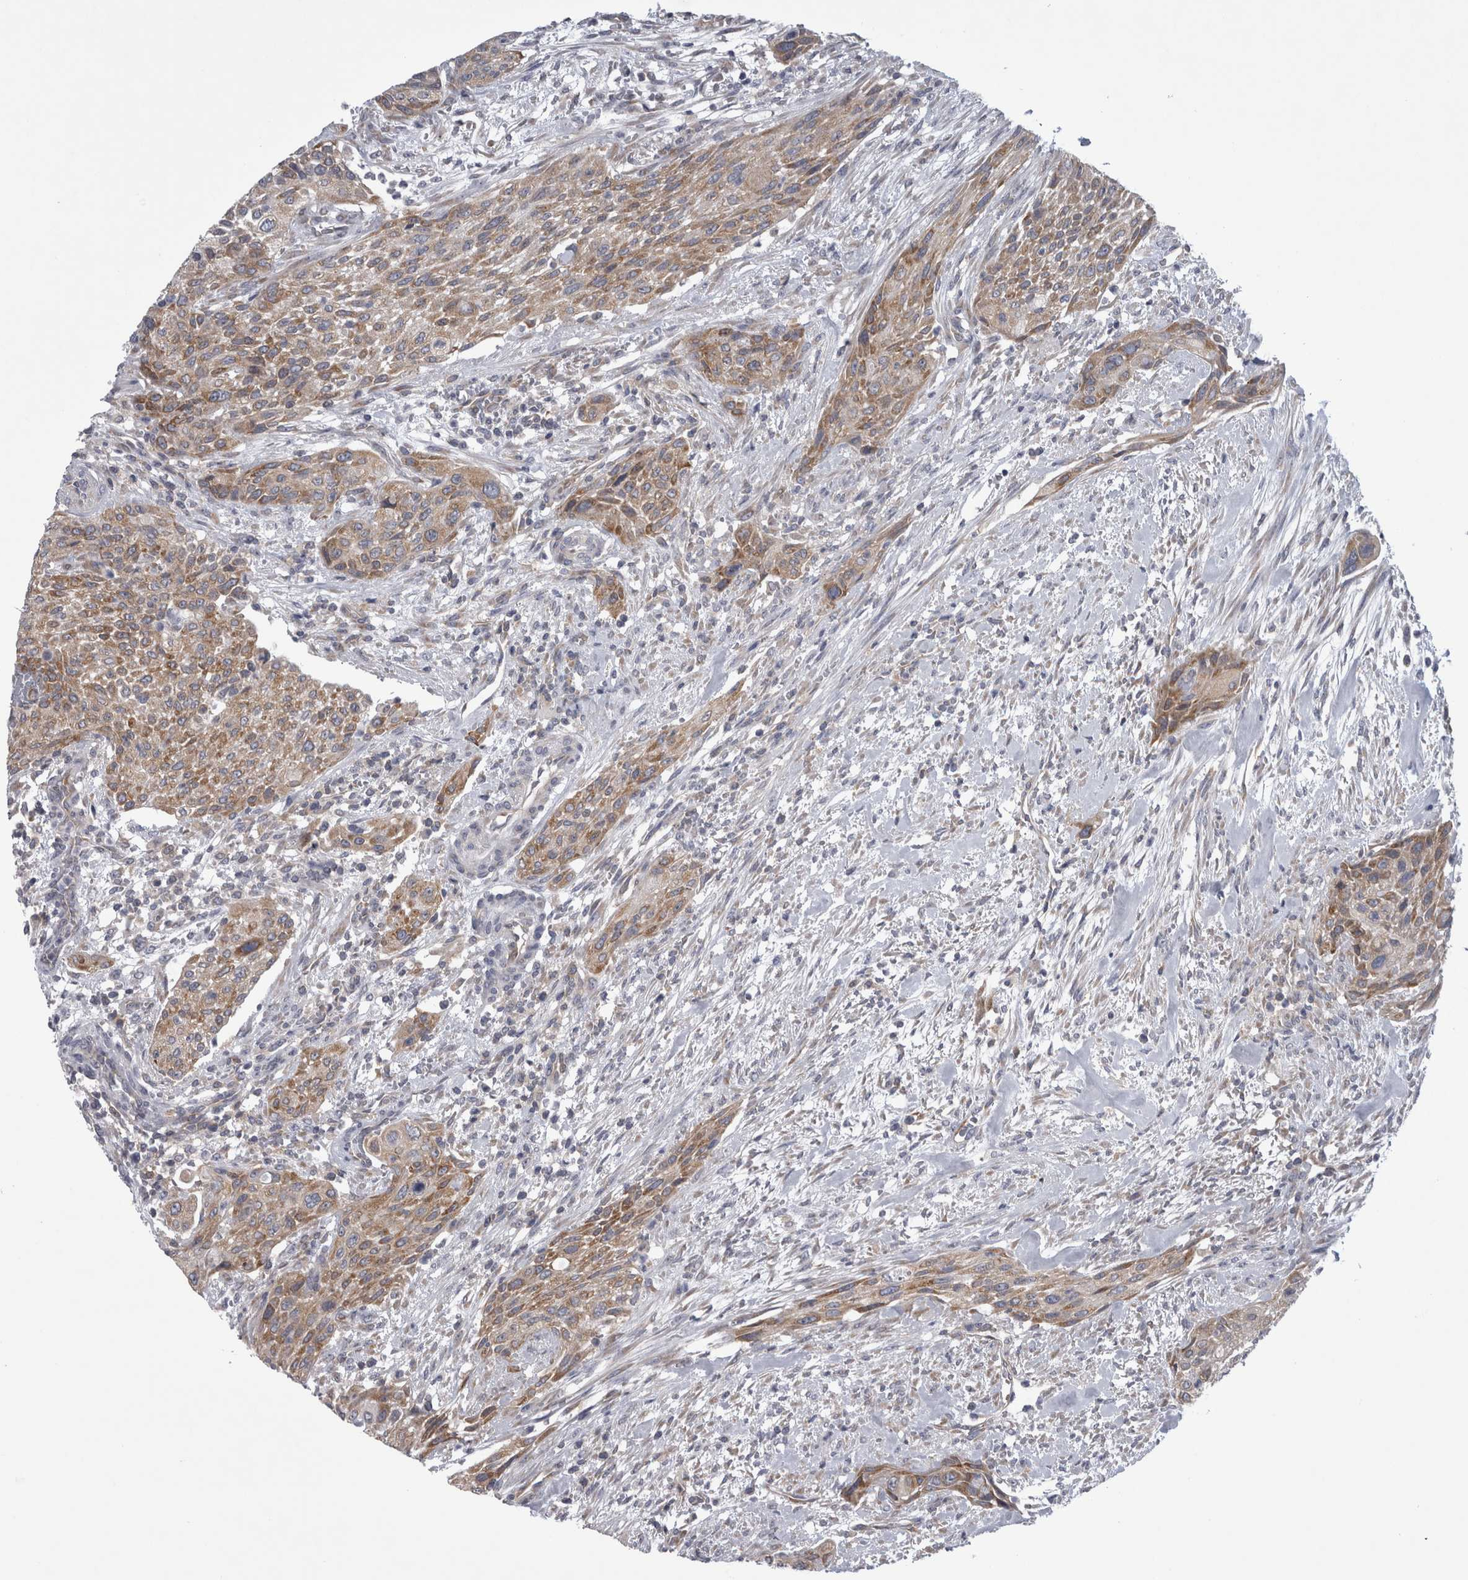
{"staining": {"intensity": "moderate", "quantity": ">75%", "location": "cytoplasmic/membranous"}, "tissue": "urothelial cancer", "cell_type": "Tumor cells", "image_type": "cancer", "snomed": [{"axis": "morphology", "description": "Urothelial carcinoma, Low grade"}, {"axis": "morphology", "description": "Urothelial carcinoma, High grade"}, {"axis": "topography", "description": "Urinary bladder"}], "caption": "This photomicrograph exhibits IHC staining of high-grade urothelial carcinoma, with medium moderate cytoplasmic/membranous expression in about >75% of tumor cells.", "gene": "PRRC2C", "patient": {"sex": "male", "age": 35}}